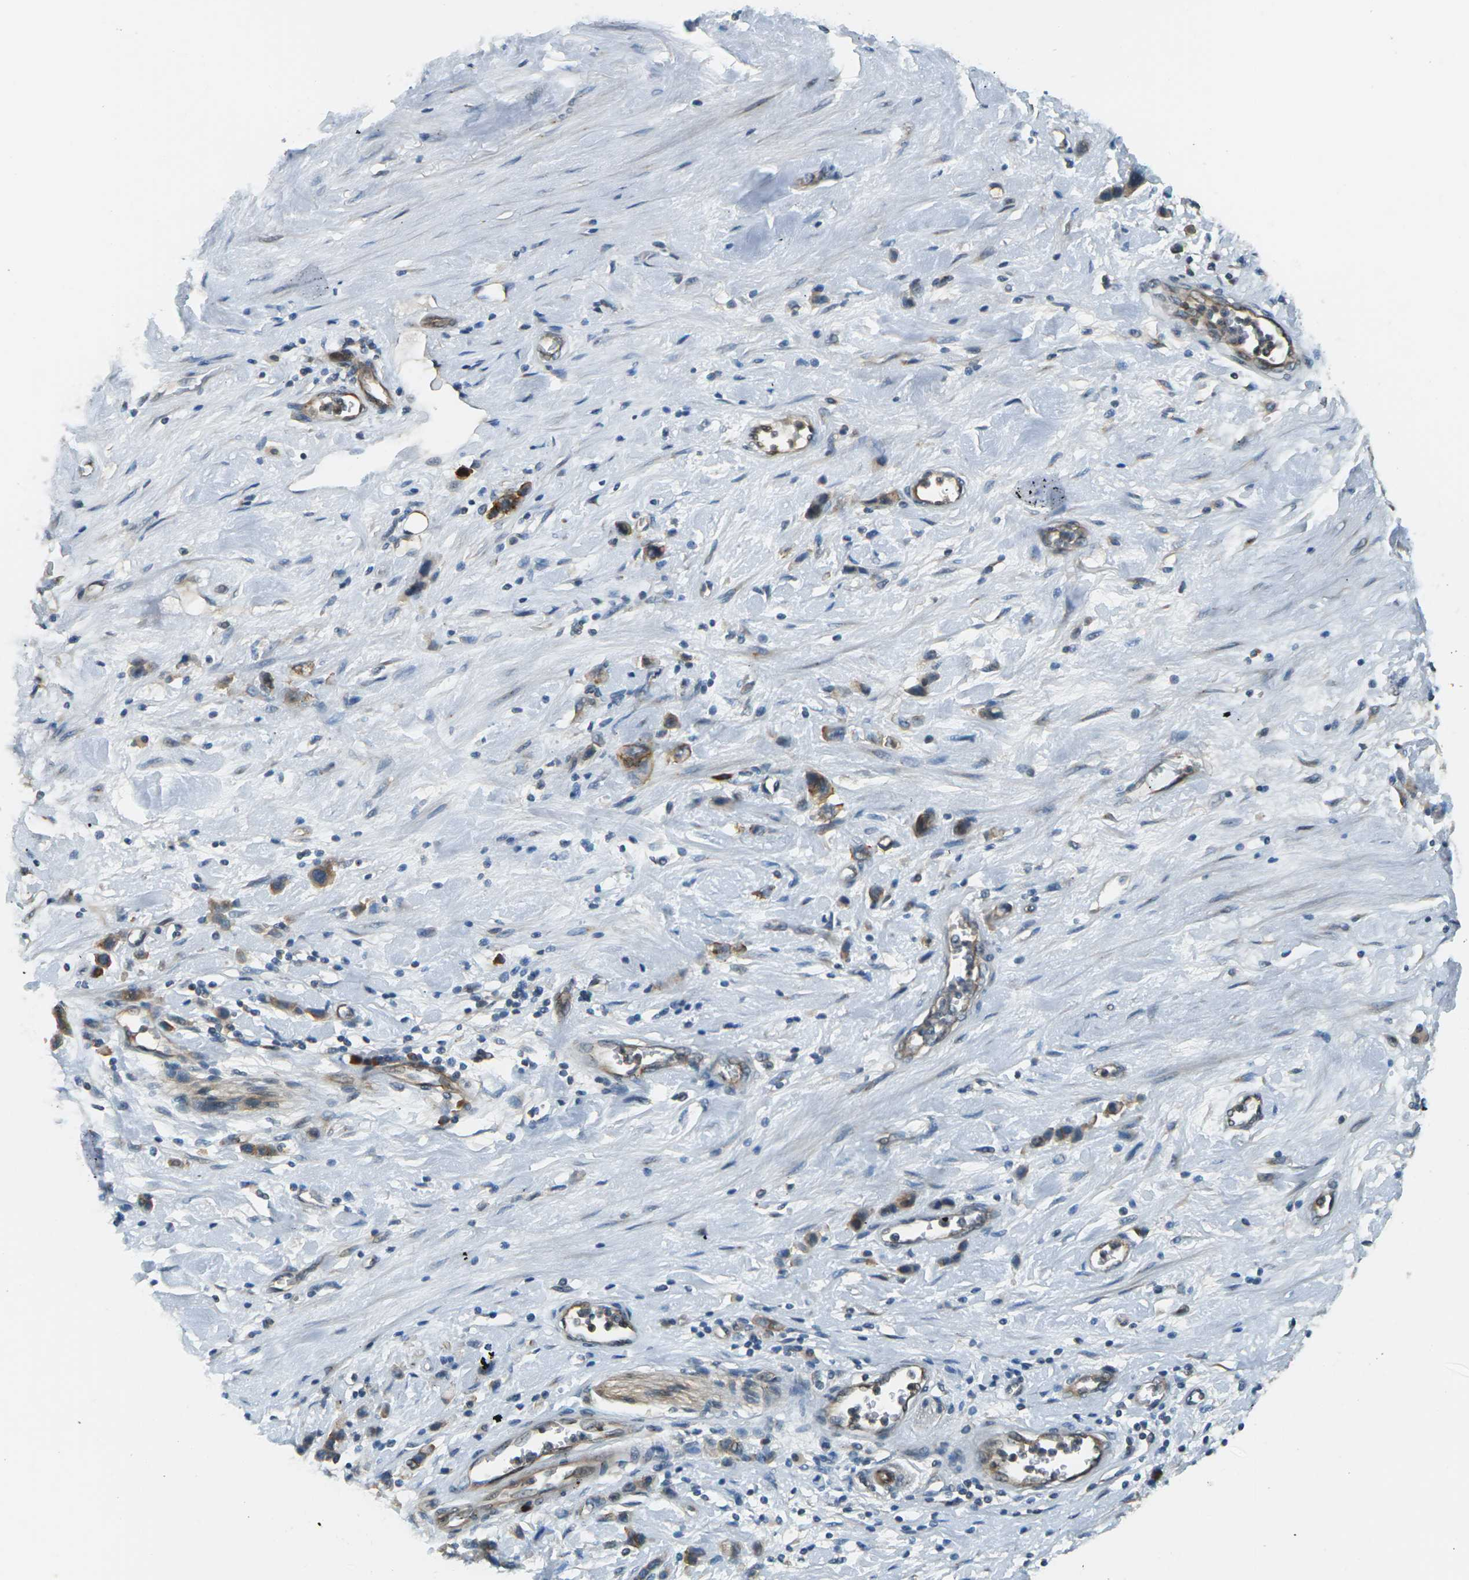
{"staining": {"intensity": "moderate", "quantity": ">75%", "location": "cytoplasmic/membranous"}, "tissue": "stomach cancer", "cell_type": "Tumor cells", "image_type": "cancer", "snomed": [{"axis": "morphology", "description": "Normal tissue, NOS"}, {"axis": "morphology", "description": "Adenocarcinoma, NOS"}, {"axis": "morphology", "description": "Adenocarcinoma, High grade"}, {"axis": "topography", "description": "Stomach, upper"}, {"axis": "topography", "description": "Stomach"}], "caption": "Moderate cytoplasmic/membranous staining is present in about >75% of tumor cells in stomach cancer (adenocarcinoma (high-grade)). (DAB IHC, brown staining for protein, blue staining for nuclei).", "gene": "SLC13A3", "patient": {"sex": "female", "age": 65}}